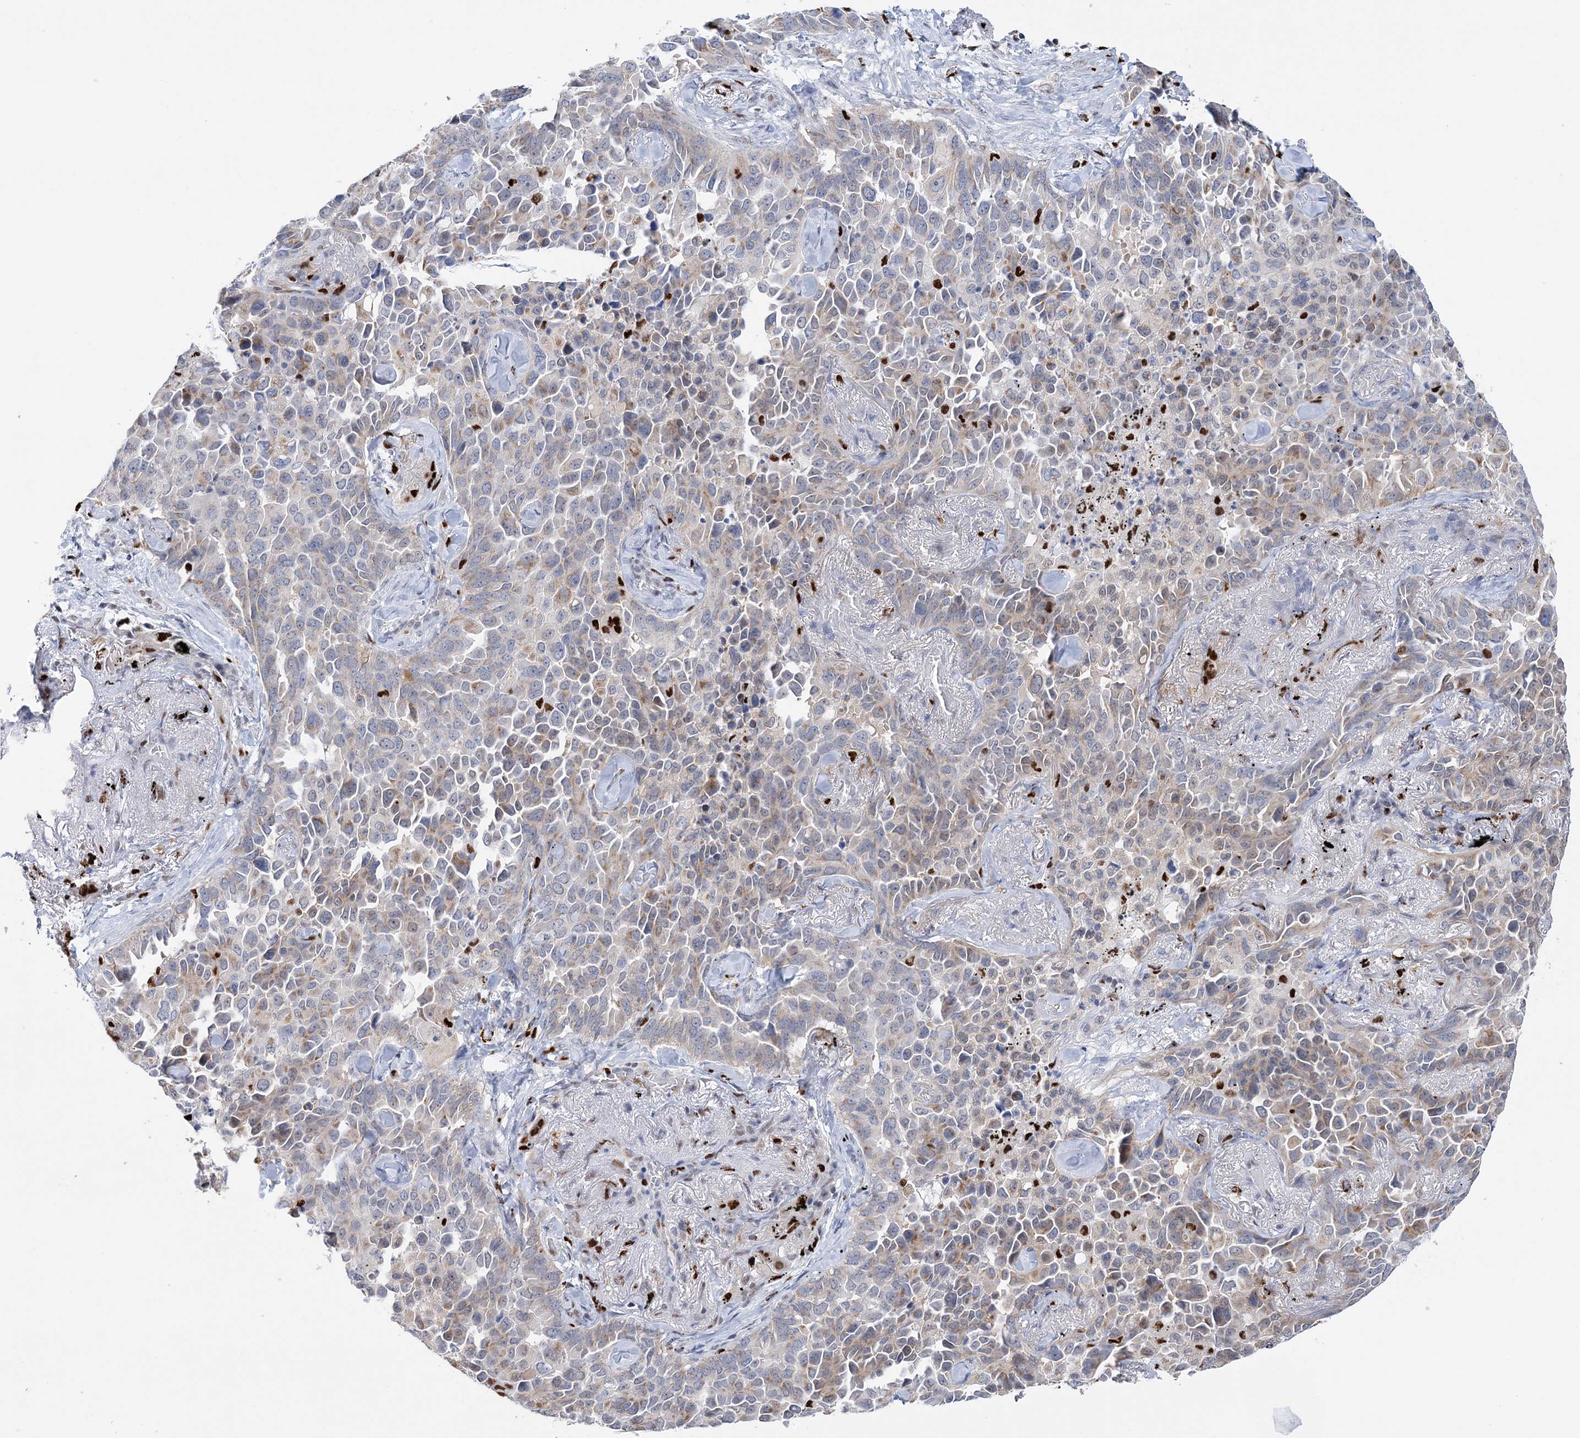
{"staining": {"intensity": "weak", "quantity": "25%-75%", "location": "cytoplasmic/membranous"}, "tissue": "lung cancer", "cell_type": "Tumor cells", "image_type": "cancer", "snomed": [{"axis": "morphology", "description": "Adenocarcinoma, NOS"}, {"axis": "topography", "description": "Lung"}], "caption": "IHC staining of lung cancer (adenocarcinoma), which reveals low levels of weak cytoplasmic/membranous positivity in about 25%-75% of tumor cells indicating weak cytoplasmic/membranous protein staining. The staining was performed using DAB (3,3'-diaminobenzidine) (brown) for protein detection and nuclei were counterstained in hematoxylin (blue).", "gene": "NIT2", "patient": {"sex": "female", "age": 67}}